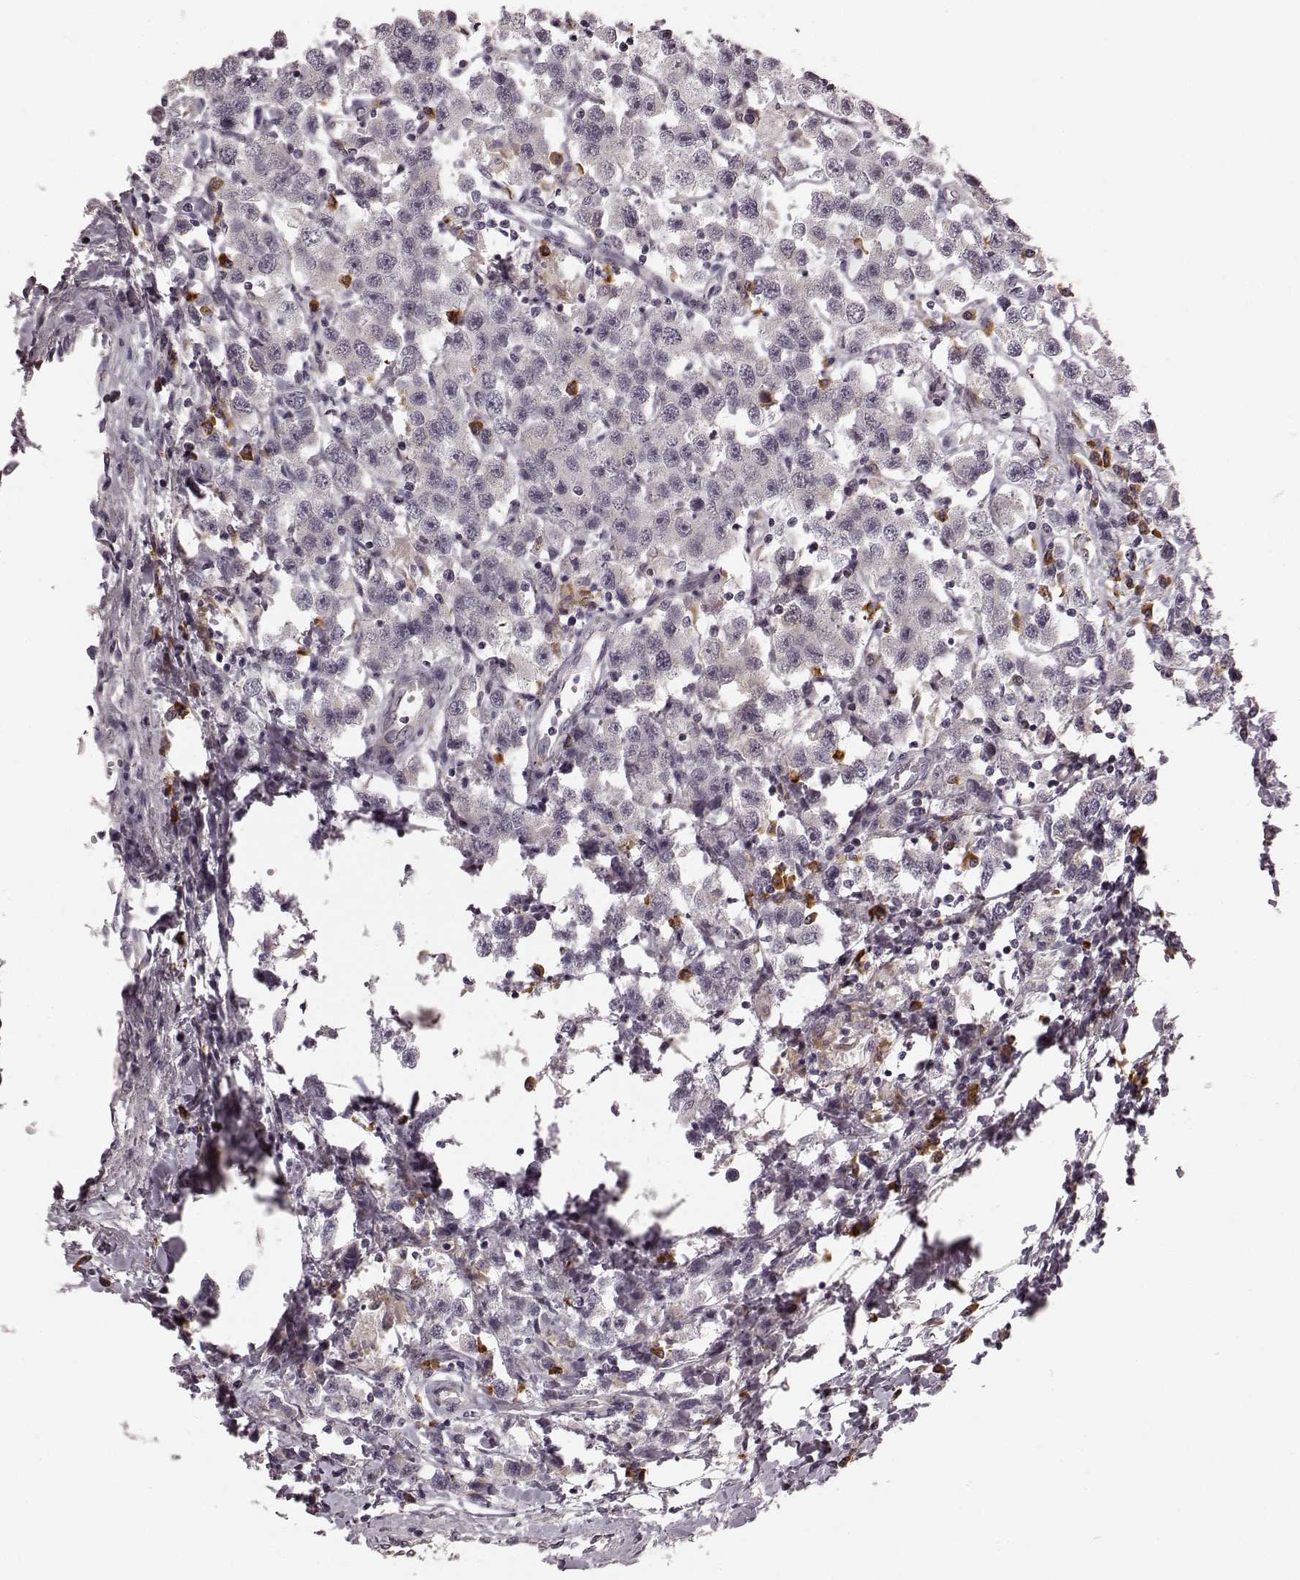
{"staining": {"intensity": "negative", "quantity": "none", "location": "none"}, "tissue": "testis cancer", "cell_type": "Tumor cells", "image_type": "cancer", "snomed": [{"axis": "morphology", "description": "Seminoma, NOS"}, {"axis": "topography", "description": "Testis"}], "caption": "Human seminoma (testis) stained for a protein using IHC displays no staining in tumor cells.", "gene": "FAM234B", "patient": {"sex": "male", "age": 45}}